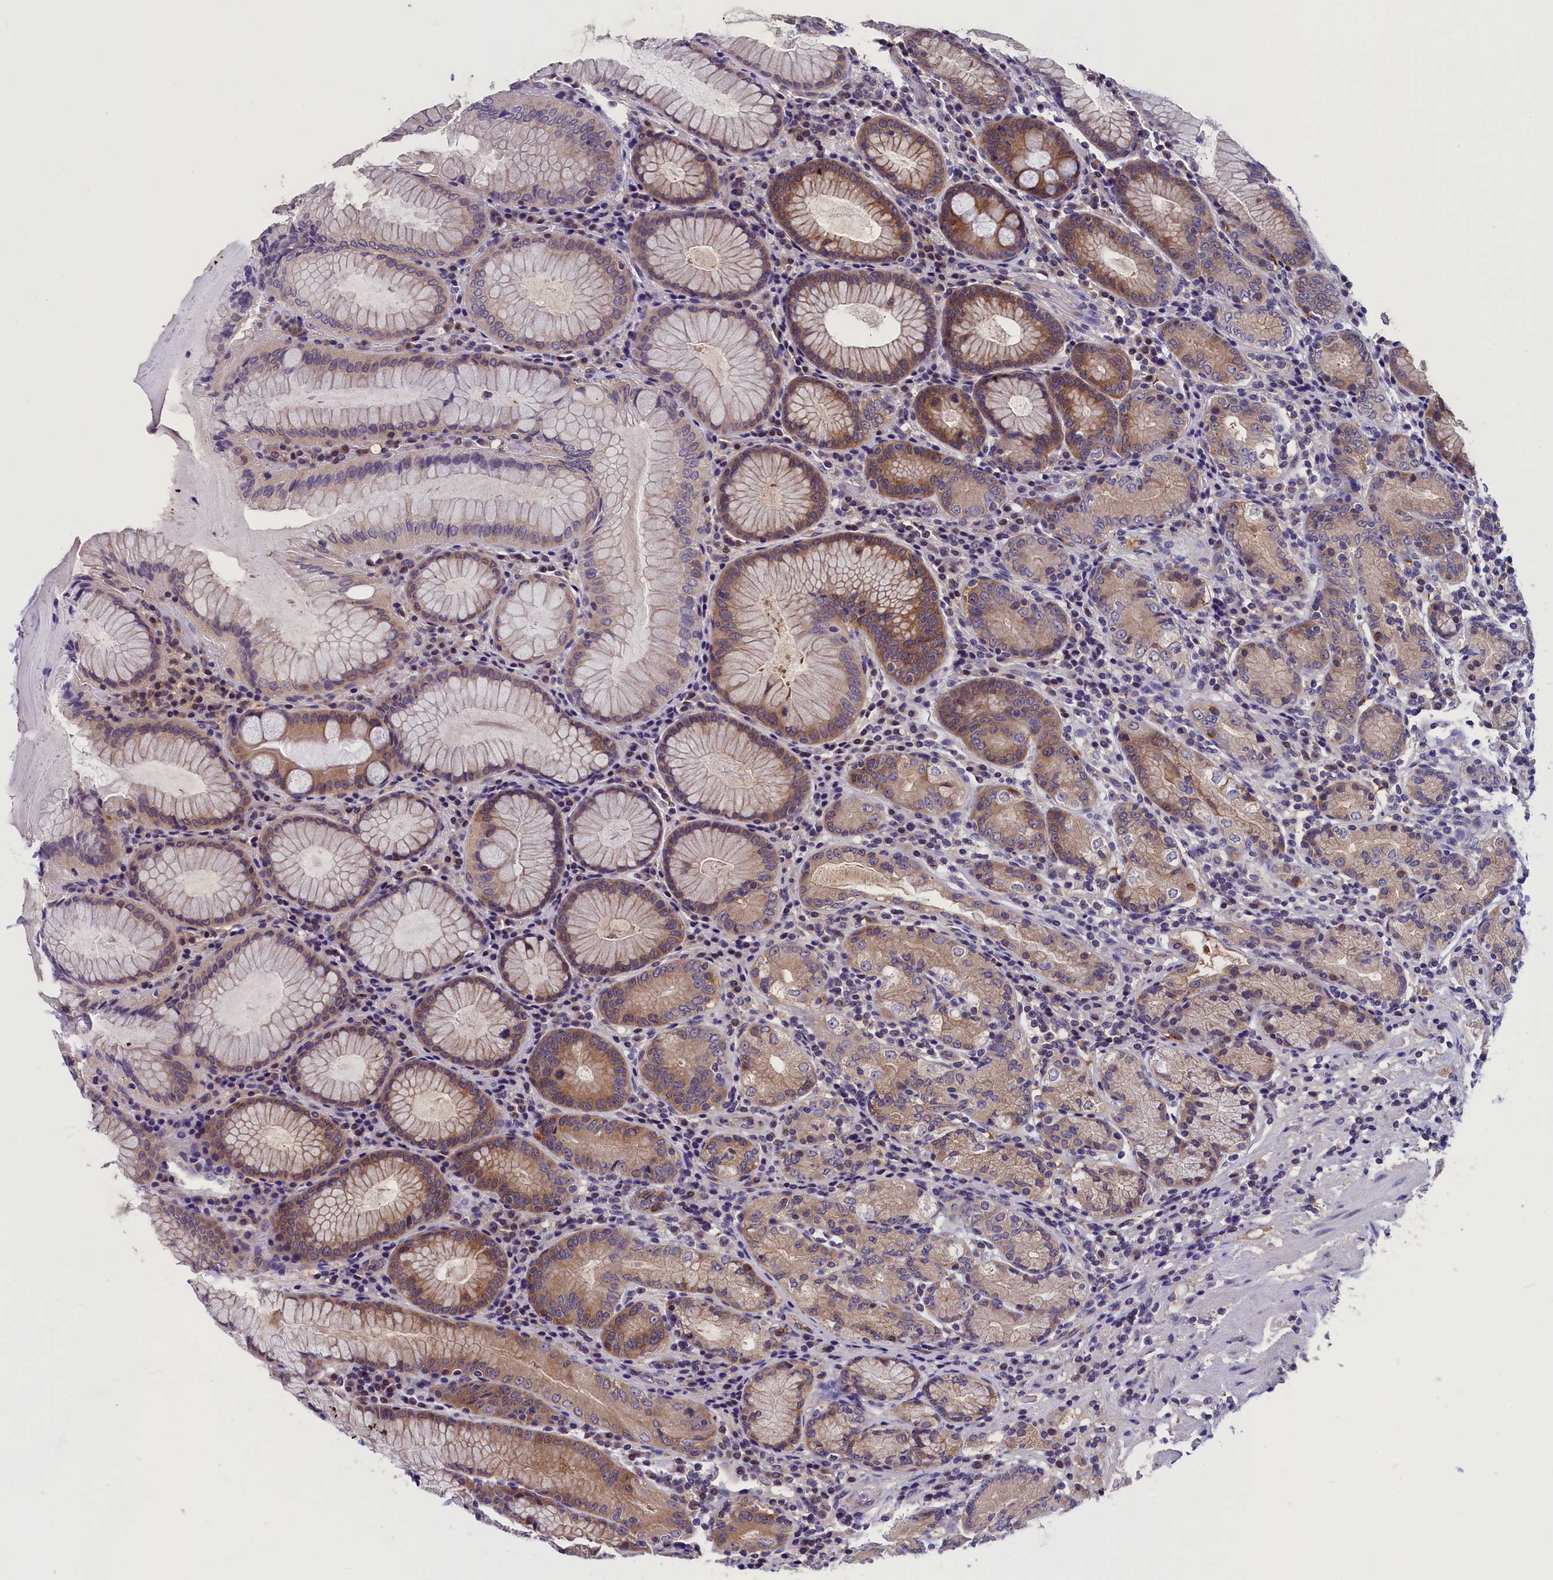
{"staining": {"intensity": "moderate", "quantity": "25%-75%", "location": "cytoplasmic/membranous"}, "tissue": "stomach", "cell_type": "Glandular cells", "image_type": "normal", "snomed": [{"axis": "morphology", "description": "Normal tissue, NOS"}, {"axis": "topography", "description": "Stomach, lower"}], "caption": "DAB immunohistochemical staining of normal stomach exhibits moderate cytoplasmic/membranous protein staining in about 25%-75% of glandular cells.", "gene": "ABCC8", "patient": {"sex": "female", "age": 76}}